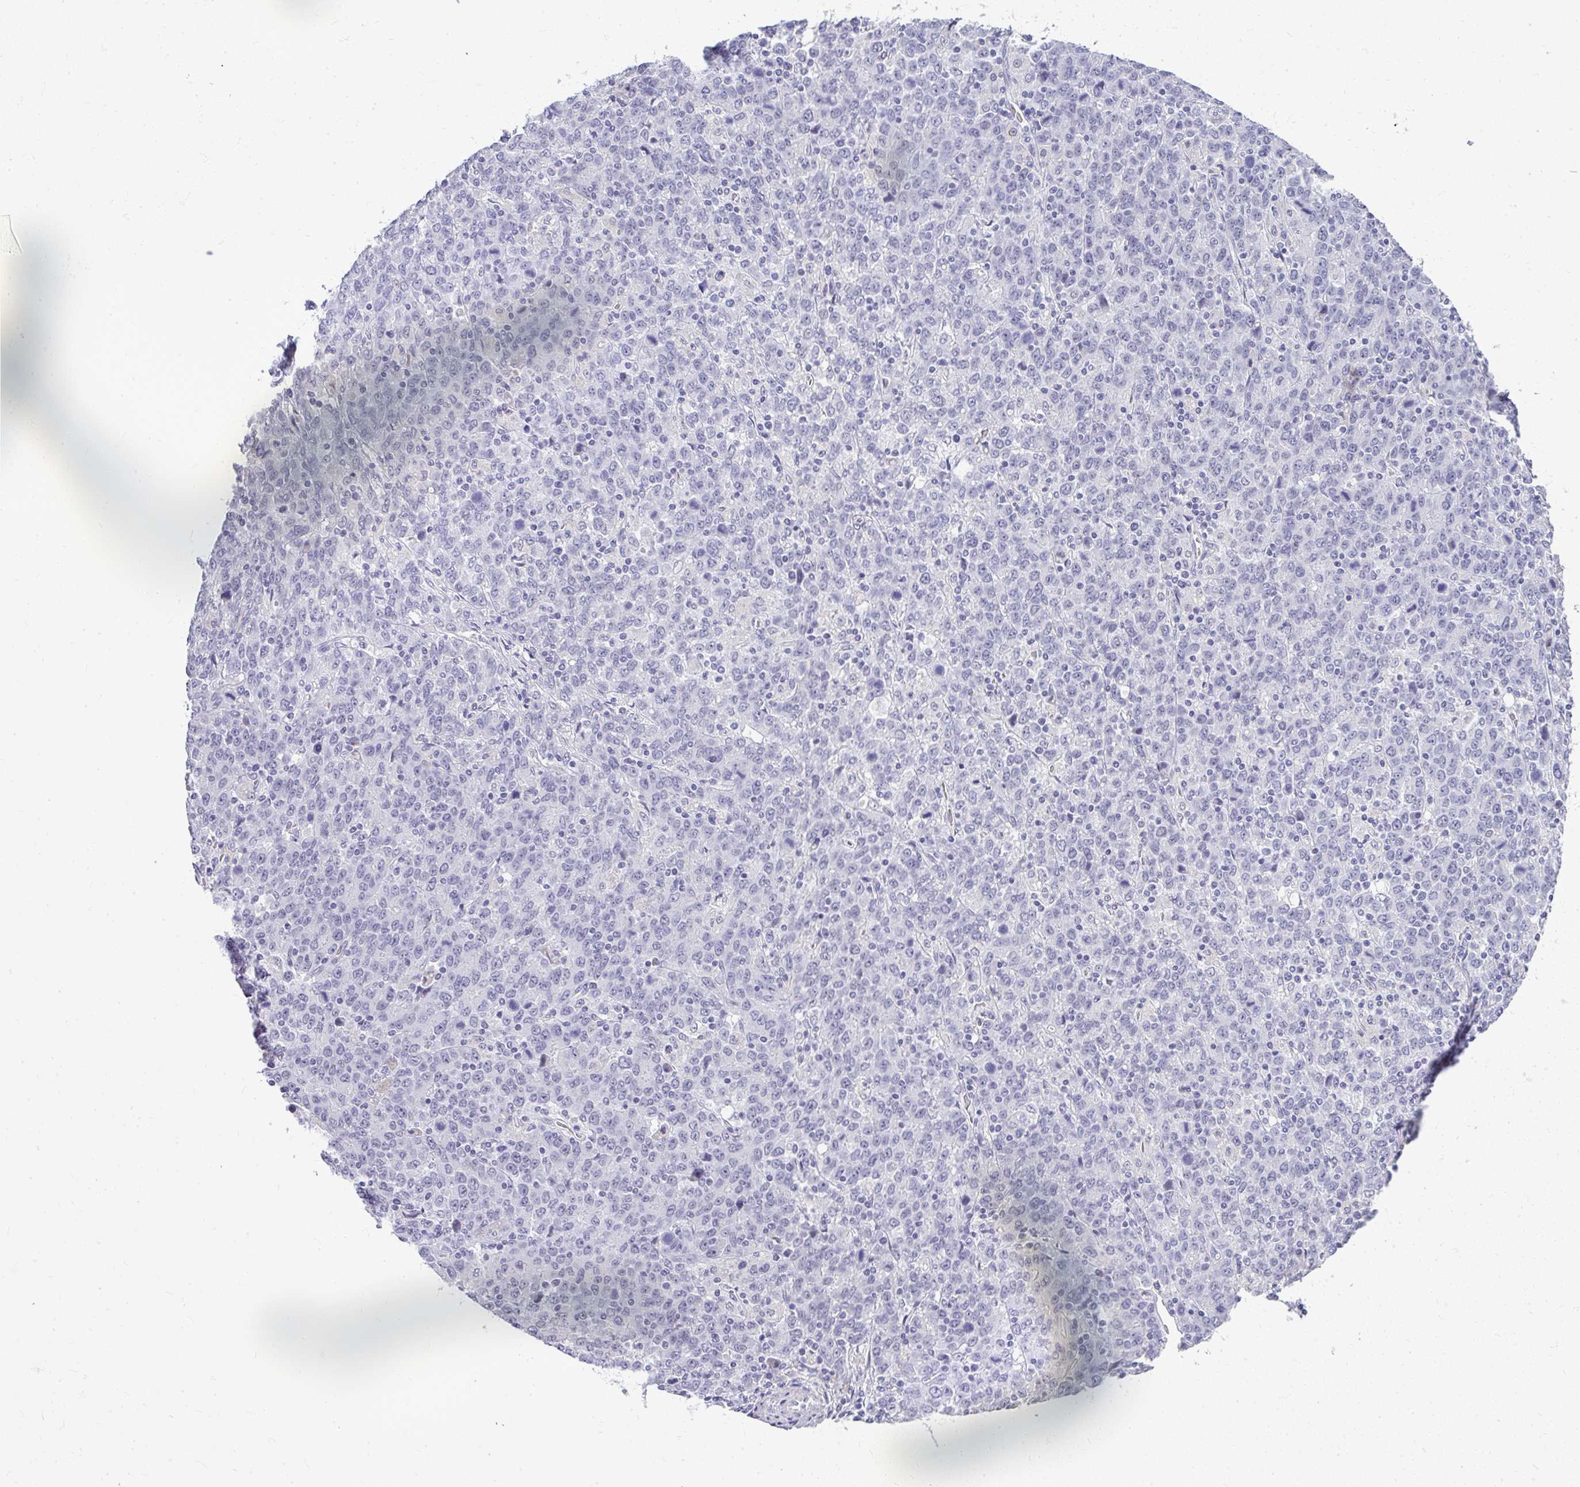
{"staining": {"intensity": "negative", "quantity": "none", "location": "none"}, "tissue": "stomach cancer", "cell_type": "Tumor cells", "image_type": "cancer", "snomed": [{"axis": "morphology", "description": "Adenocarcinoma, NOS"}, {"axis": "topography", "description": "Stomach, upper"}], "caption": "Stomach adenocarcinoma stained for a protein using immunohistochemistry (IHC) exhibits no staining tumor cells.", "gene": "TEX33", "patient": {"sex": "male", "age": 69}}